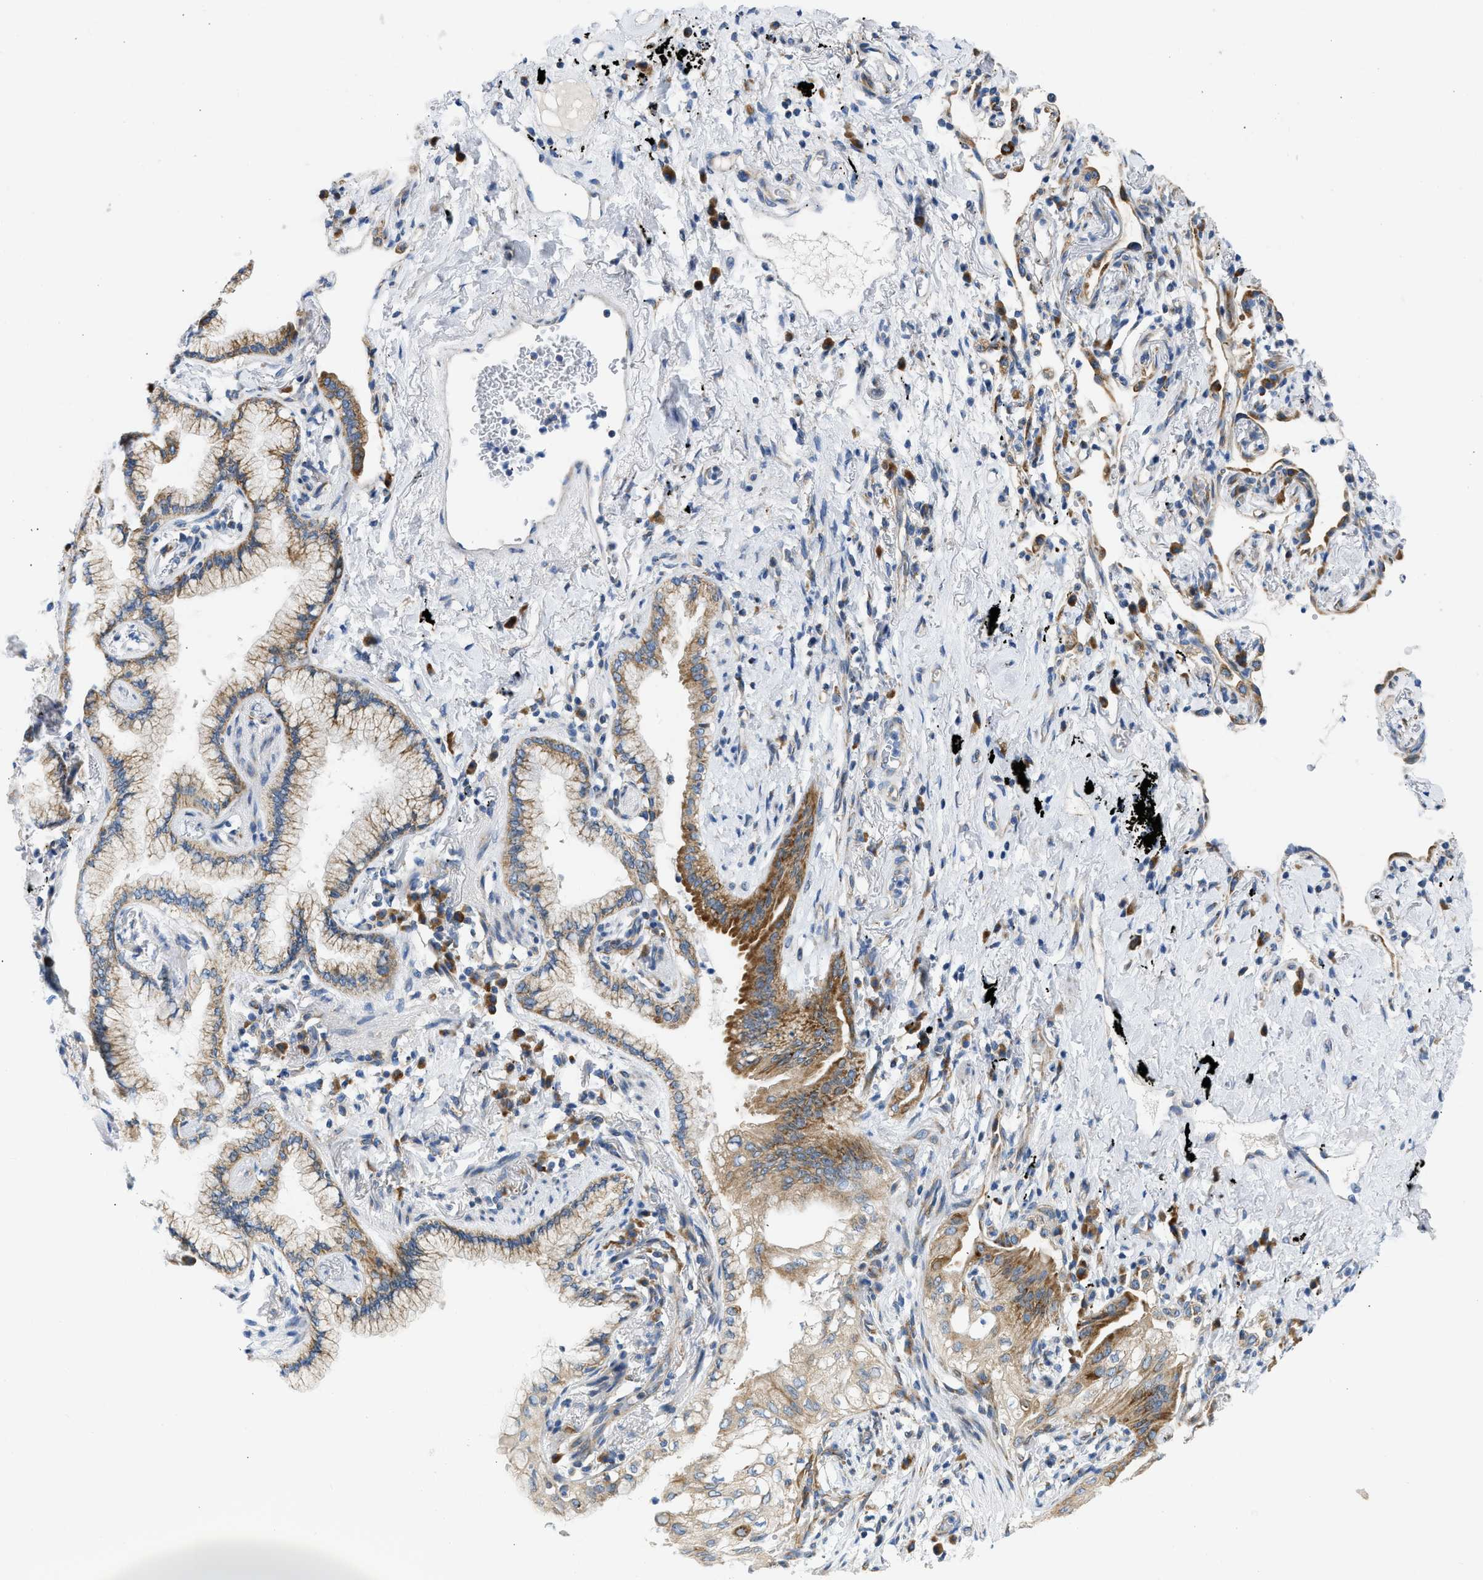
{"staining": {"intensity": "moderate", "quantity": ">75%", "location": "cytoplasmic/membranous"}, "tissue": "lung cancer", "cell_type": "Tumor cells", "image_type": "cancer", "snomed": [{"axis": "morphology", "description": "Normal tissue, NOS"}, {"axis": "morphology", "description": "Adenocarcinoma, NOS"}, {"axis": "topography", "description": "Bronchus"}, {"axis": "topography", "description": "Lung"}], "caption": "High-power microscopy captured an immunohistochemistry (IHC) histopathology image of adenocarcinoma (lung), revealing moderate cytoplasmic/membranous positivity in about >75% of tumor cells.", "gene": "CAMKK2", "patient": {"sex": "female", "age": 70}}